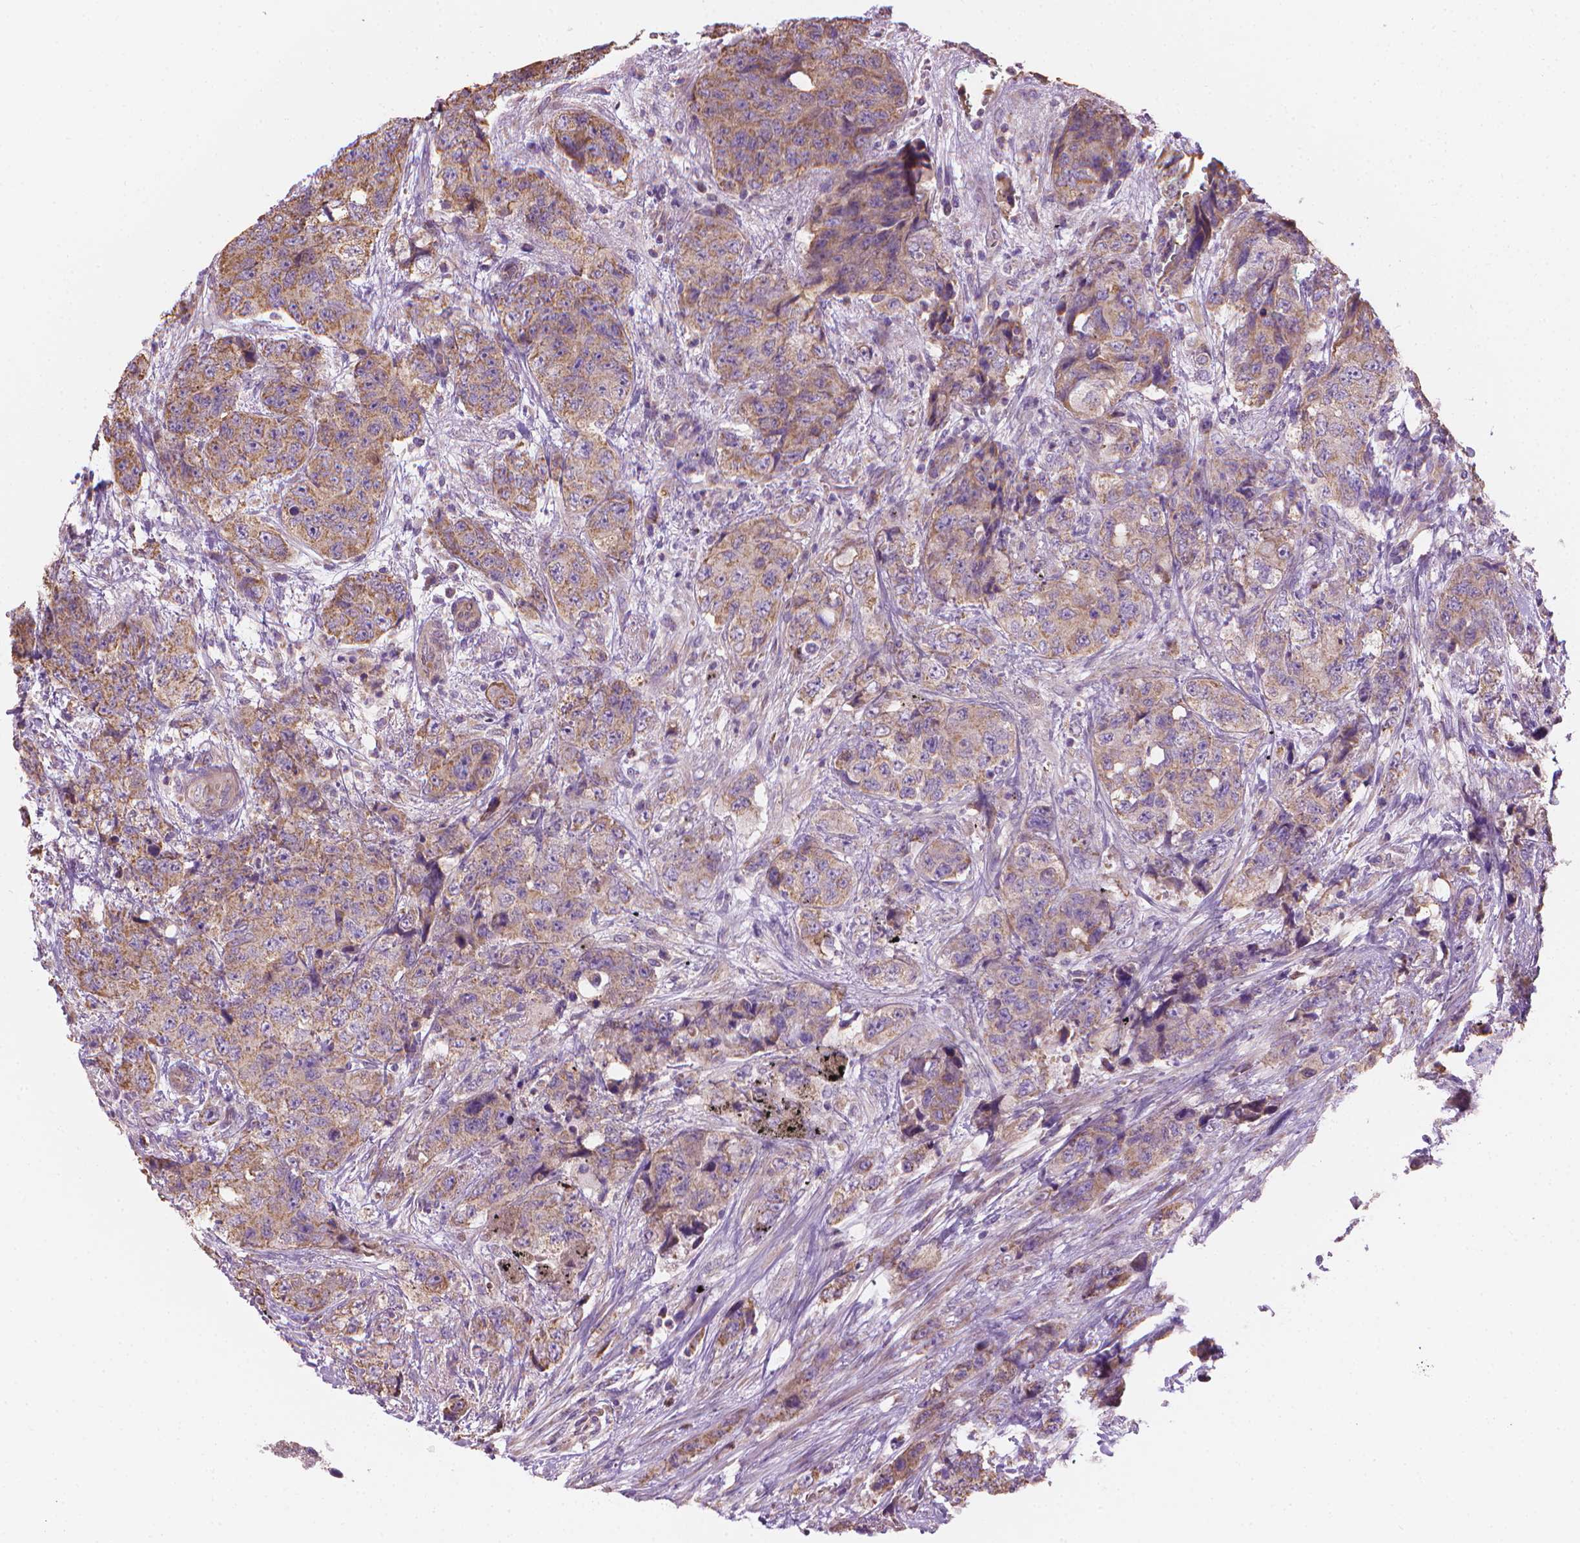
{"staining": {"intensity": "moderate", "quantity": ">75%", "location": "cytoplasmic/membranous"}, "tissue": "urothelial cancer", "cell_type": "Tumor cells", "image_type": "cancer", "snomed": [{"axis": "morphology", "description": "Urothelial carcinoma, High grade"}, {"axis": "topography", "description": "Urinary bladder"}], "caption": "Human high-grade urothelial carcinoma stained with a protein marker displays moderate staining in tumor cells.", "gene": "TTC29", "patient": {"sex": "female", "age": 78}}